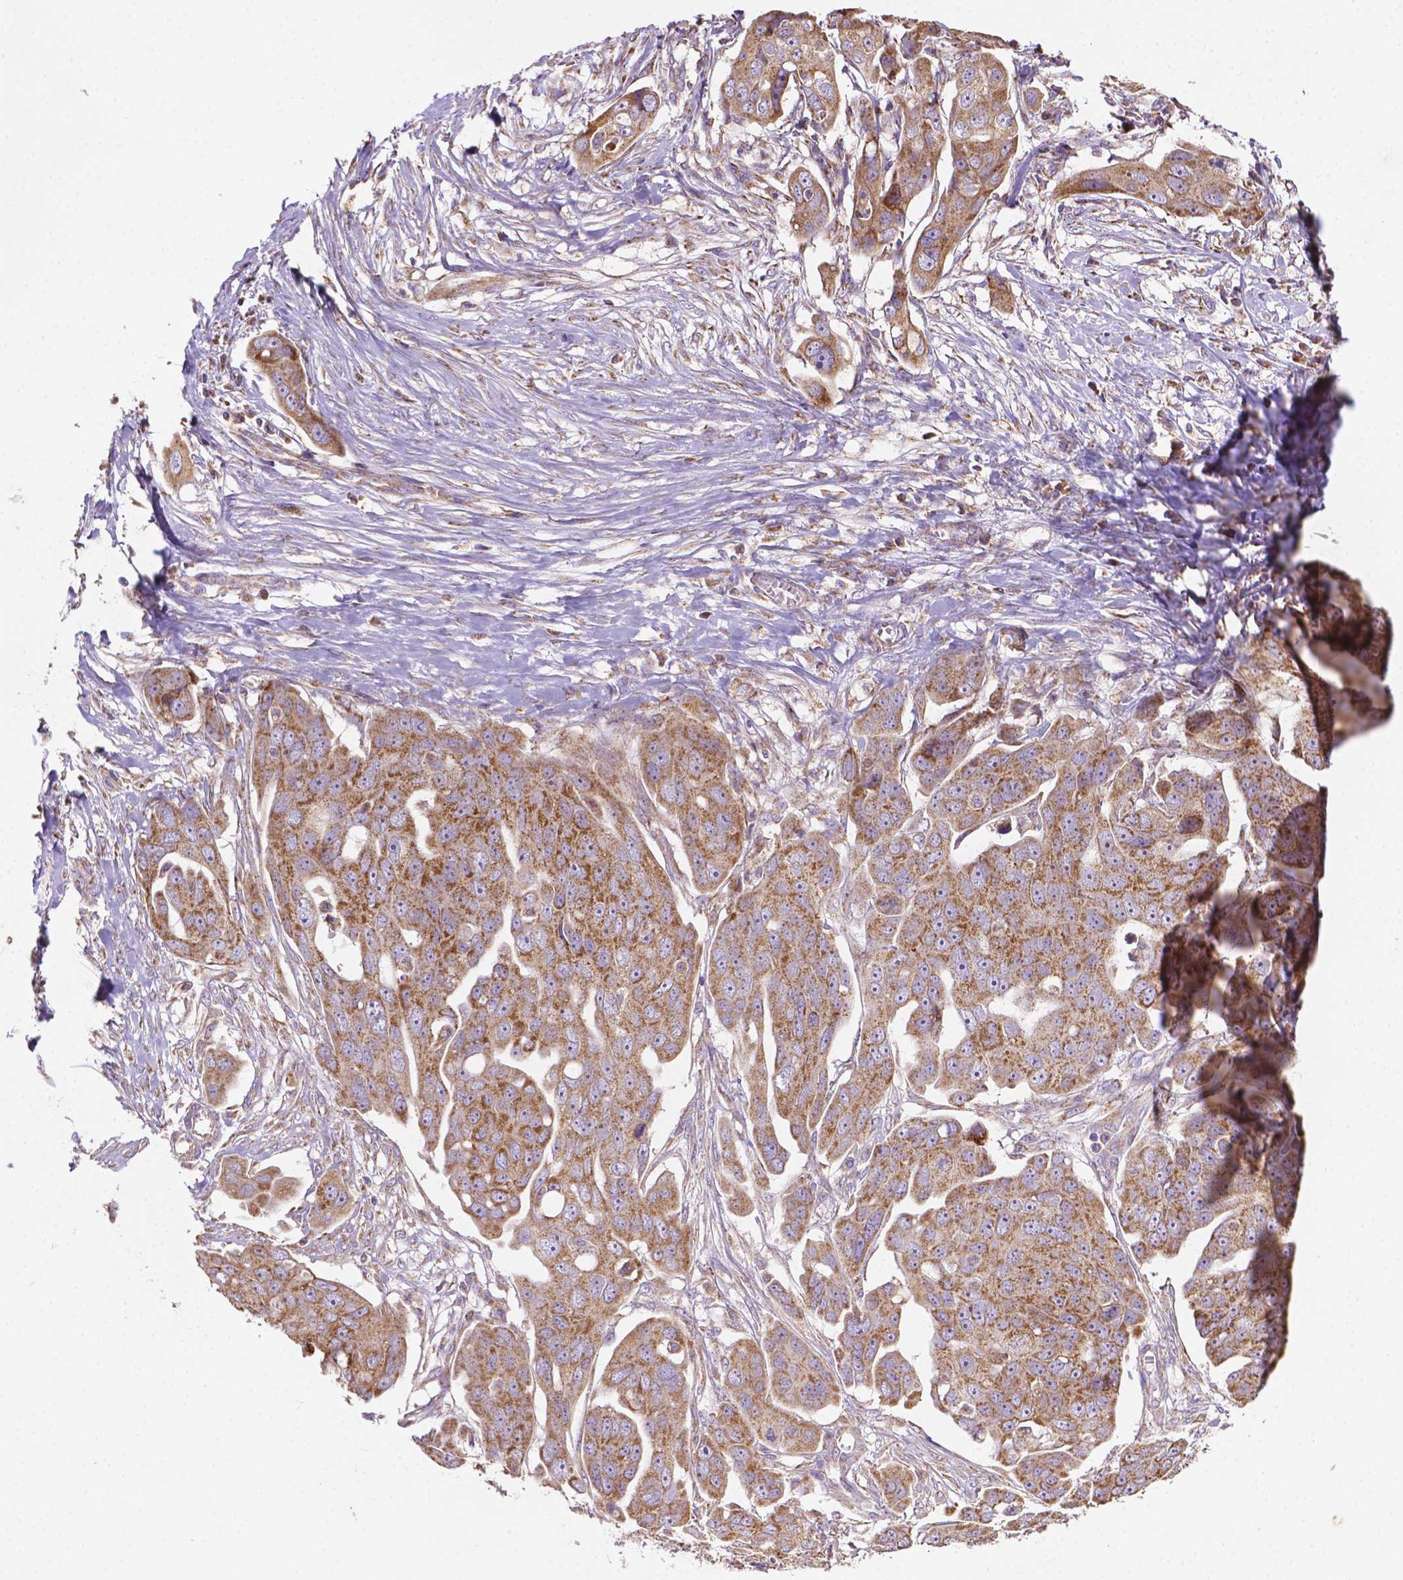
{"staining": {"intensity": "moderate", "quantity": ">75%", "location": "cytoplasmic/membranous"}, "tissue": "ovarian cancer", "cell_type": "Tumor cells", "image_type": "cancer", "snomed": [{"axis": "morphology", "description": "Carcinoma, endometroid"}, {"axis": "topography", "description": "Ovary"}], "caption": "Brown immunohistochemical staining in ovarian endometroid carcinoma exhibits moderate cytoplasmic/membranous expression in about >75% of tumor cells.", "gene": "ILVBL", "patient": {"sex": "female", "age": 70}}